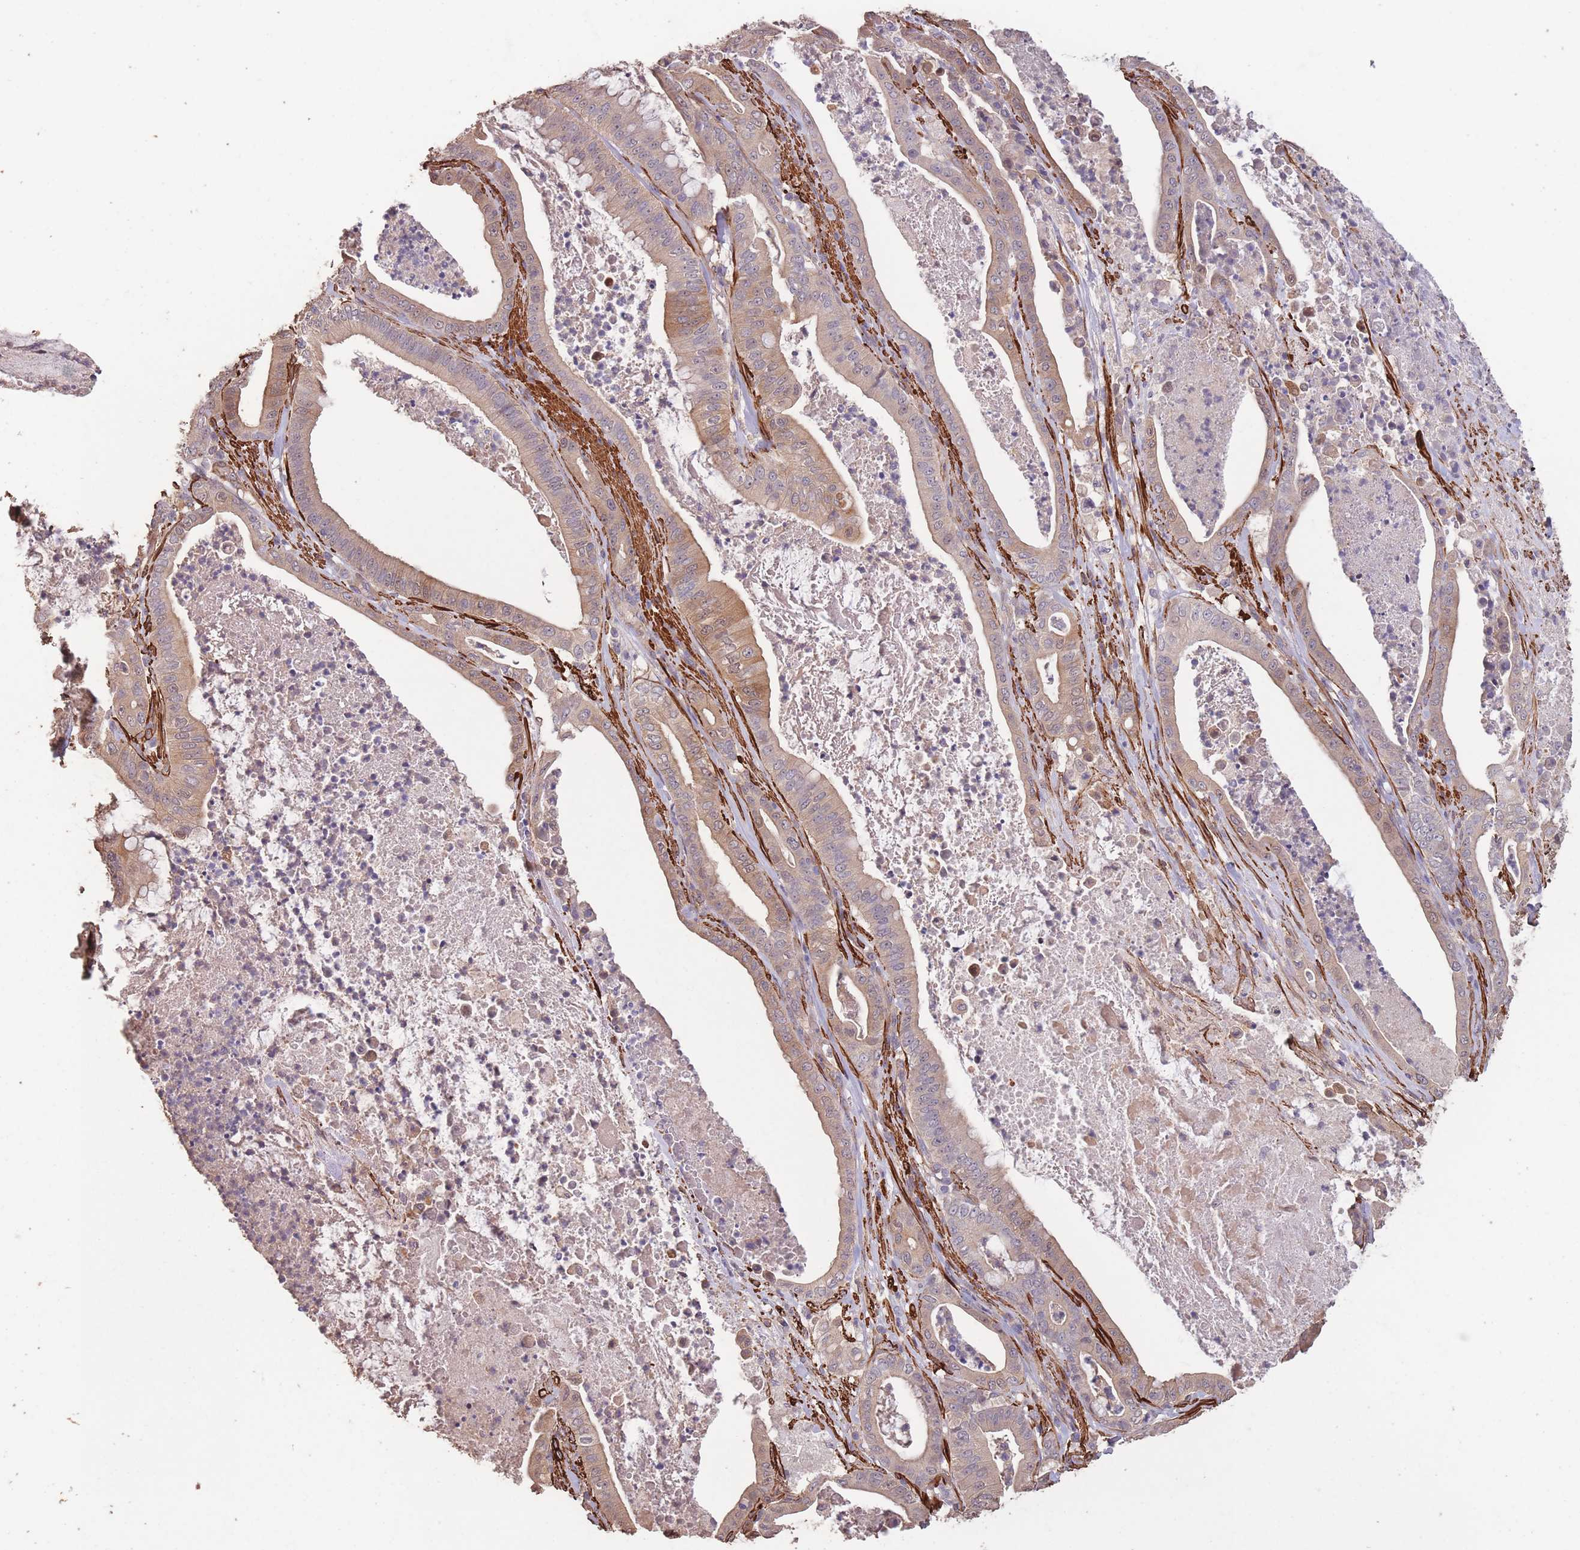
{"staining": {"intensity": "weak", "quantity": "25%-75%", "location": "cytoplasmic/membranous"}, "tissue": "pancreatic cancer", "cell_type": "Tumor cells", "image_type": "cancer", "snomed": [{"axis": "morphology", "description": "Adenocarcinoma, NOS"}, {"axis": "topography", "description": "Pancreas"}], "caption": "This is an image of IHC staining of pancreatic adenocarcinoma, which shows weak expression in the cytoplasmic/membranous of tumor cells.", "gene": "NLRC4", "patient": {"sex": "male", "age": 71}}